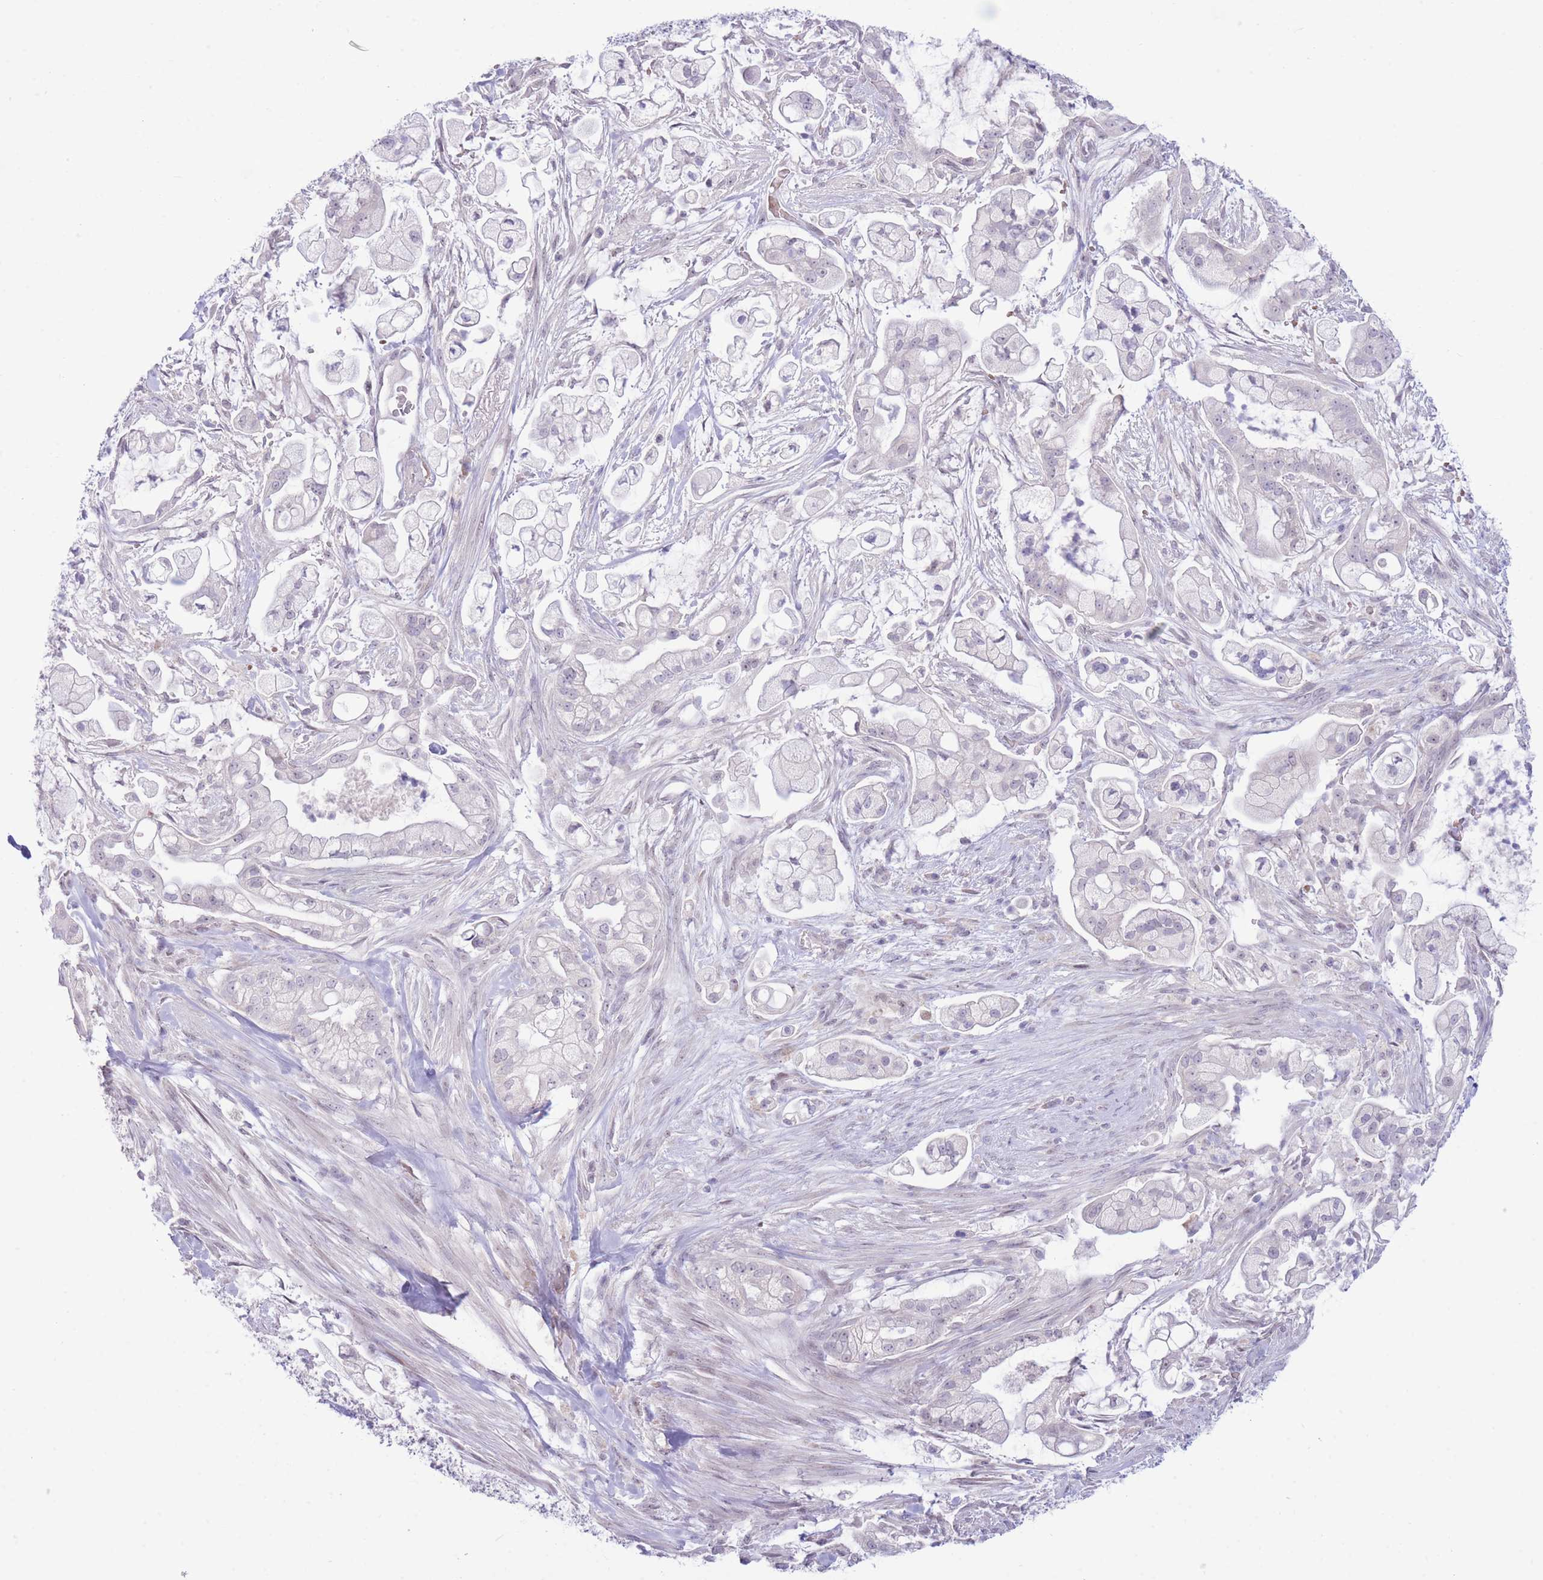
{"staining": {"intensity": "negative", "quantity": "none", "location": "none"}, "tissue": "pancreatic cancer", "cell_type": "Tumor cells", "image_type": "cancer", "snomed": [{"axis": "morphology", "description": "Adenocarcinoma, NOS"}, {"axis": "topography", "description": "Pancreas"}], "caption": "The photomicrograph reveals no staining of tumor cells in pancreatic cancer (adenocarcinoma).", "gene": "FBXO46", "patient": {"sex": "female", "age": 69}}